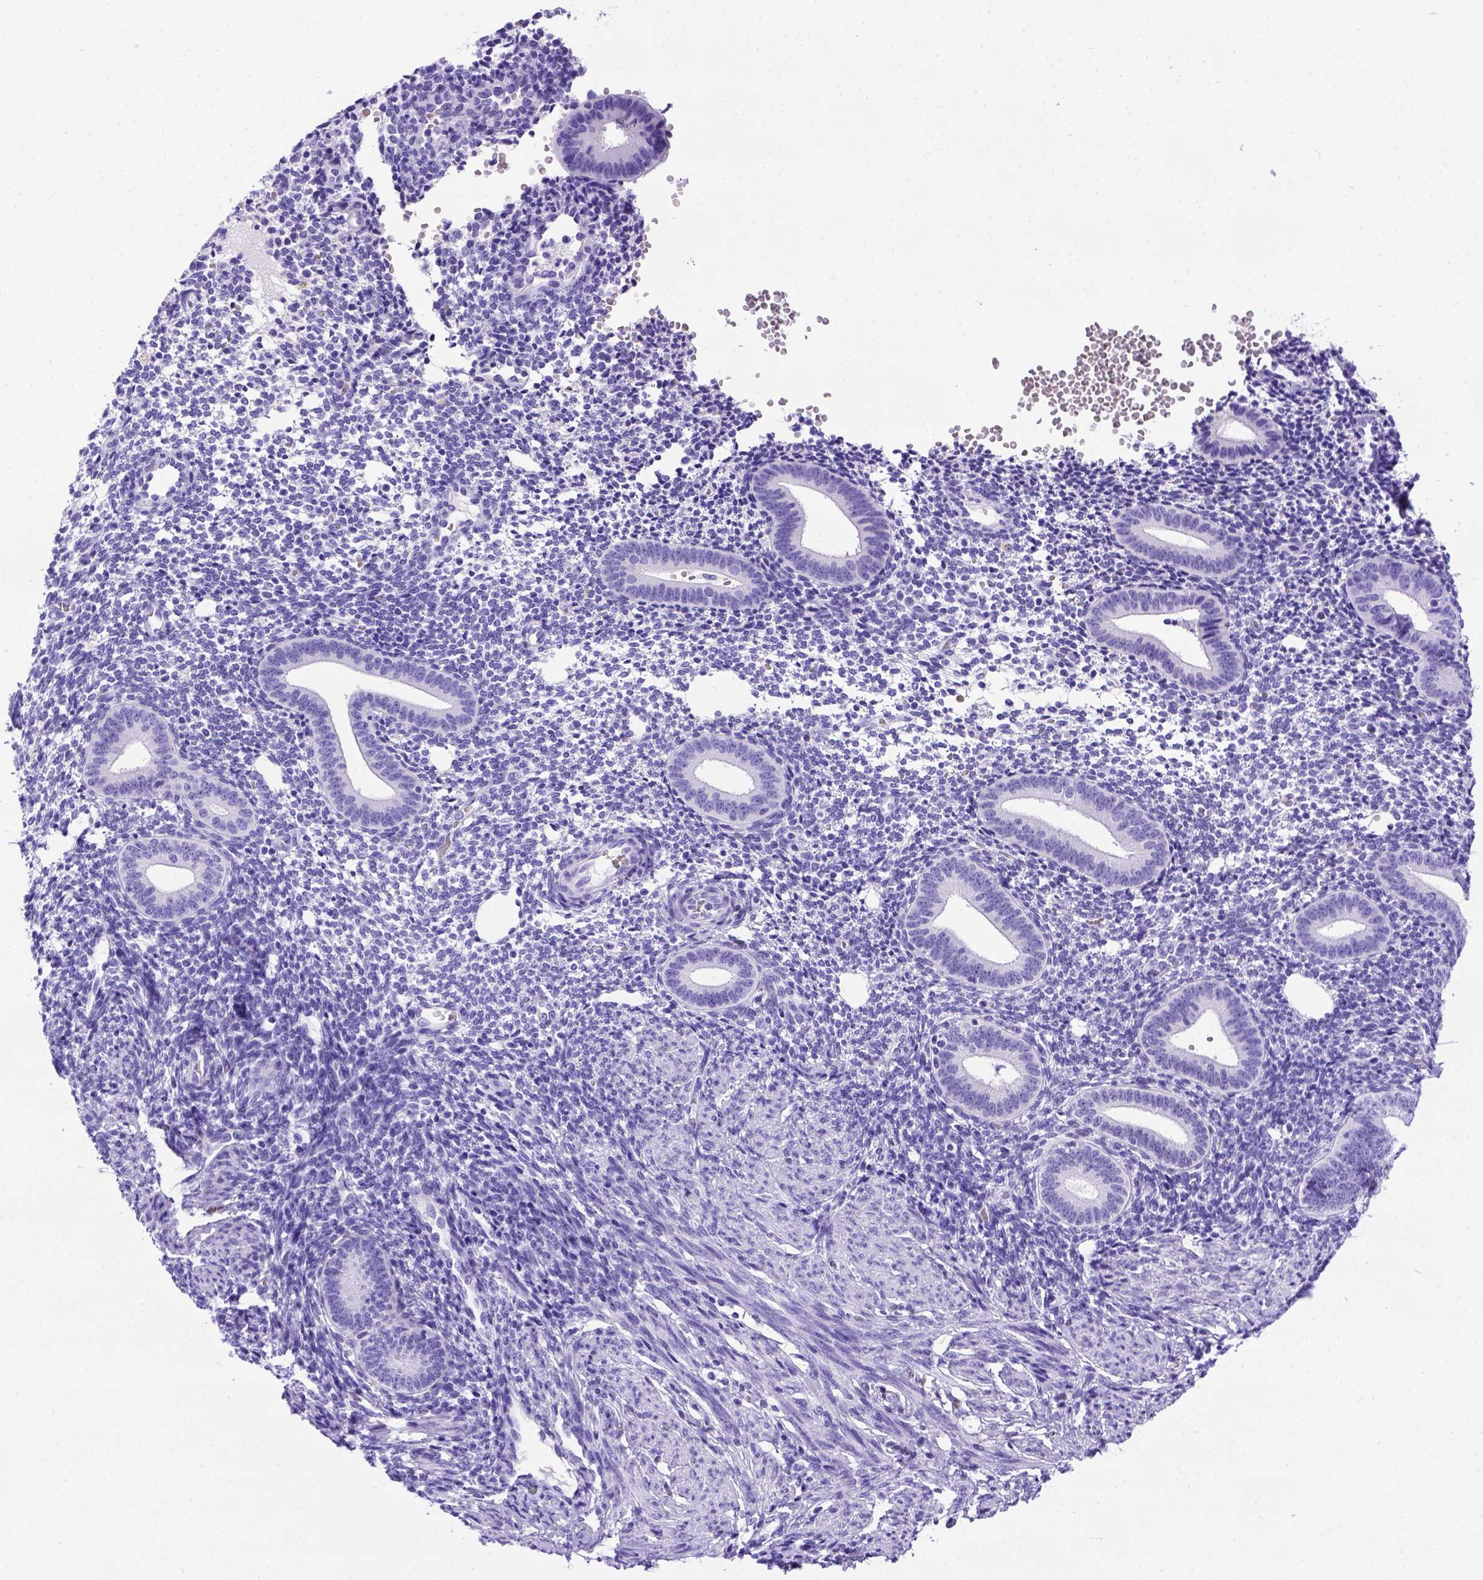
{"staining": {"intensity": "negative", "quantity": "none", "location": "none"}, "tissue": "endometrium", "cell_type": "Cells in endometrial stroma", "image_type": "normal", "snomed": [{"axis": "morphology", "description": "Normal tissue, NOS"}, {"axis": "topography", "description": "Endometrium"}], "caption": "DAB immunohistochemical staining of normal human endometrium reveals no significant positivity in cells in endometrial stroma.", "gene": "MEOX2", "patient": {"sex": "female", "age": 40}}